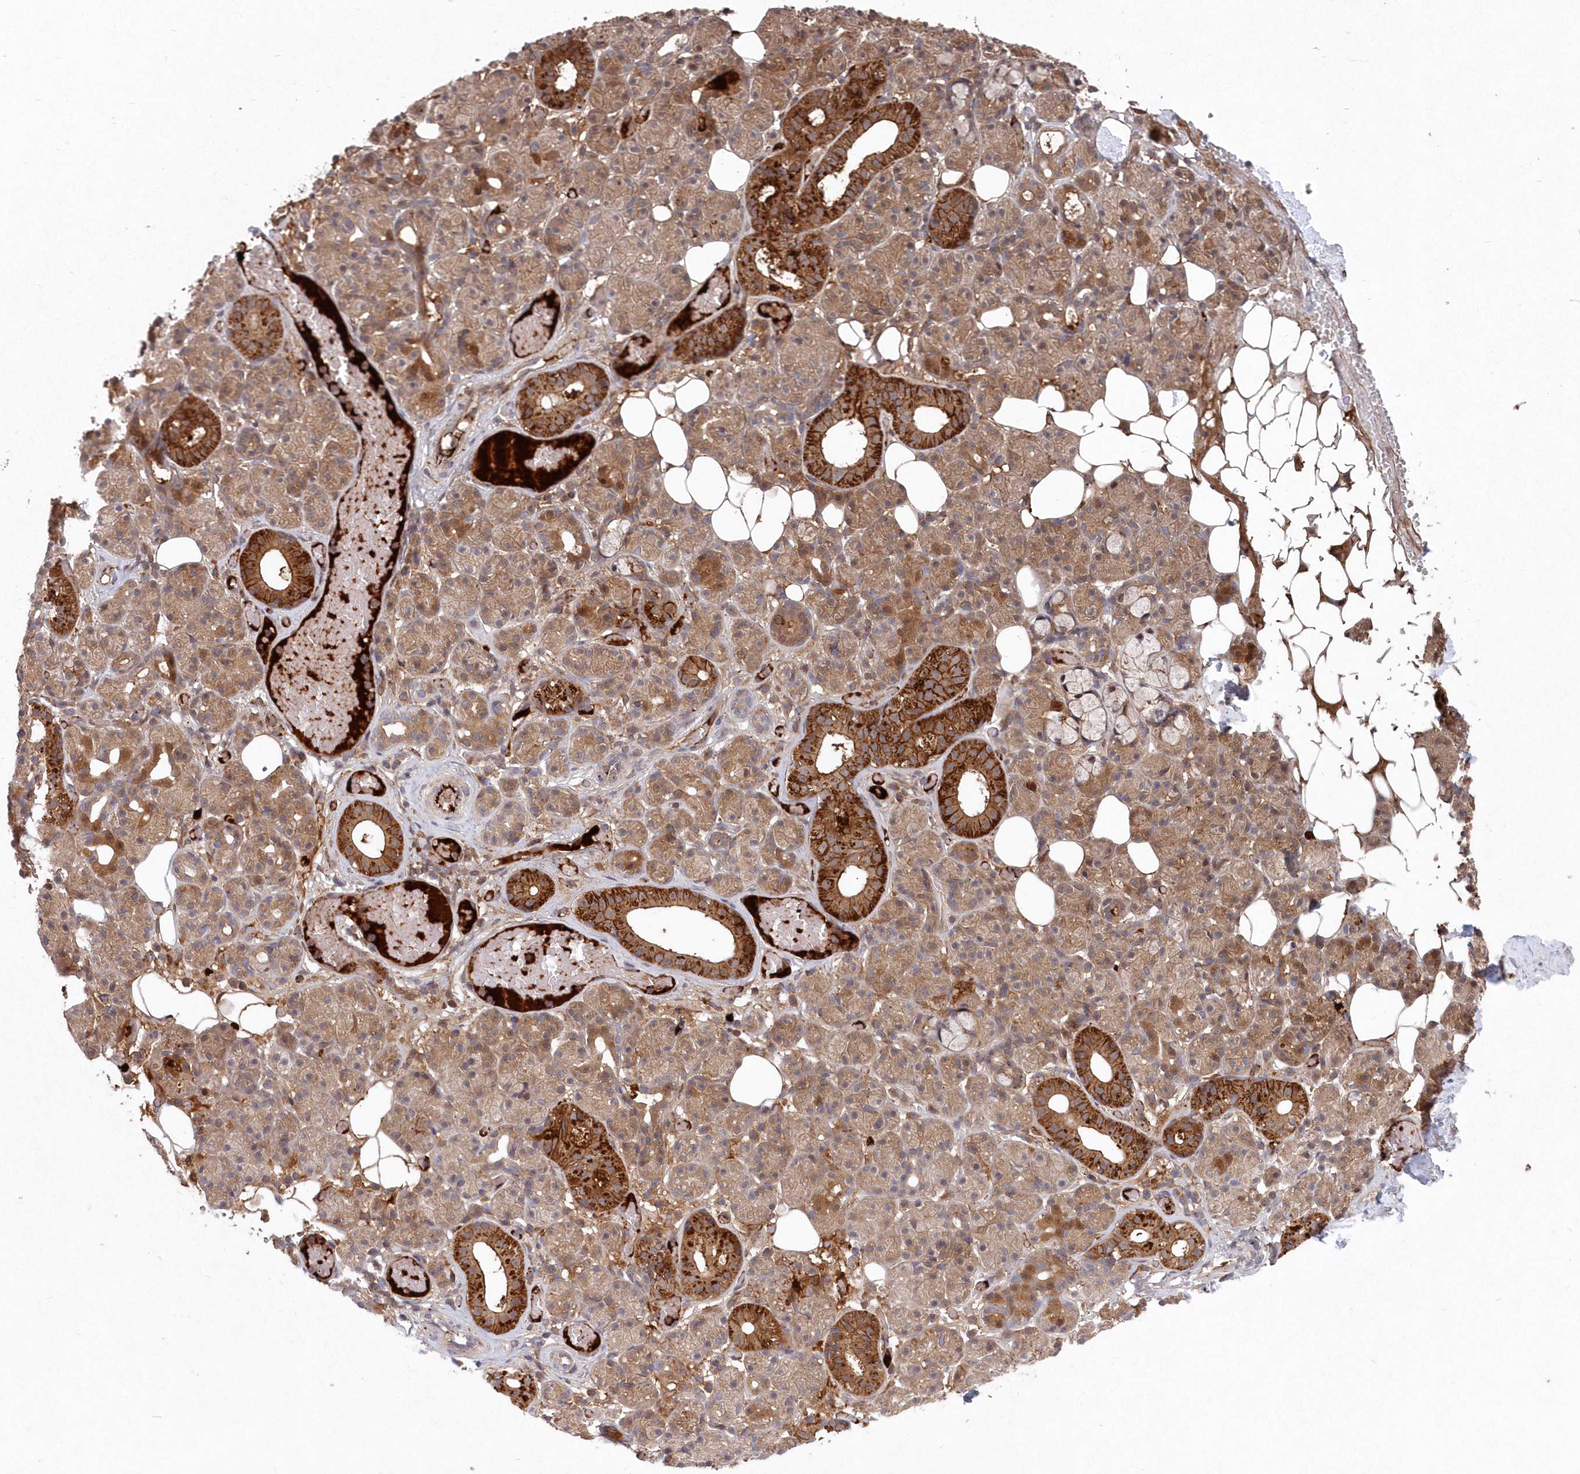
{"staining": {"intensity": "strong", "quantity": "25%-75%", "location": "cytoplasmic/membranous"}, "tissue": "salivary gland", "cell_type": "Glandular cells", "image_type": "normal", "snomed": [{"axis": "morphology", "description": "Normal tissue, NOS"}, {"axis": "topography", "description": "Salivary gland"}], "caption": "Approximately 25%-75% of glandular cells in unremarkable human salivary gland demonstrate strong cytoplasmic/membranous protein staining as visualized by brown immunohistochemical staining.", "gene": "ABHD14B", "patient": {"sex": "male", "age": 63}}